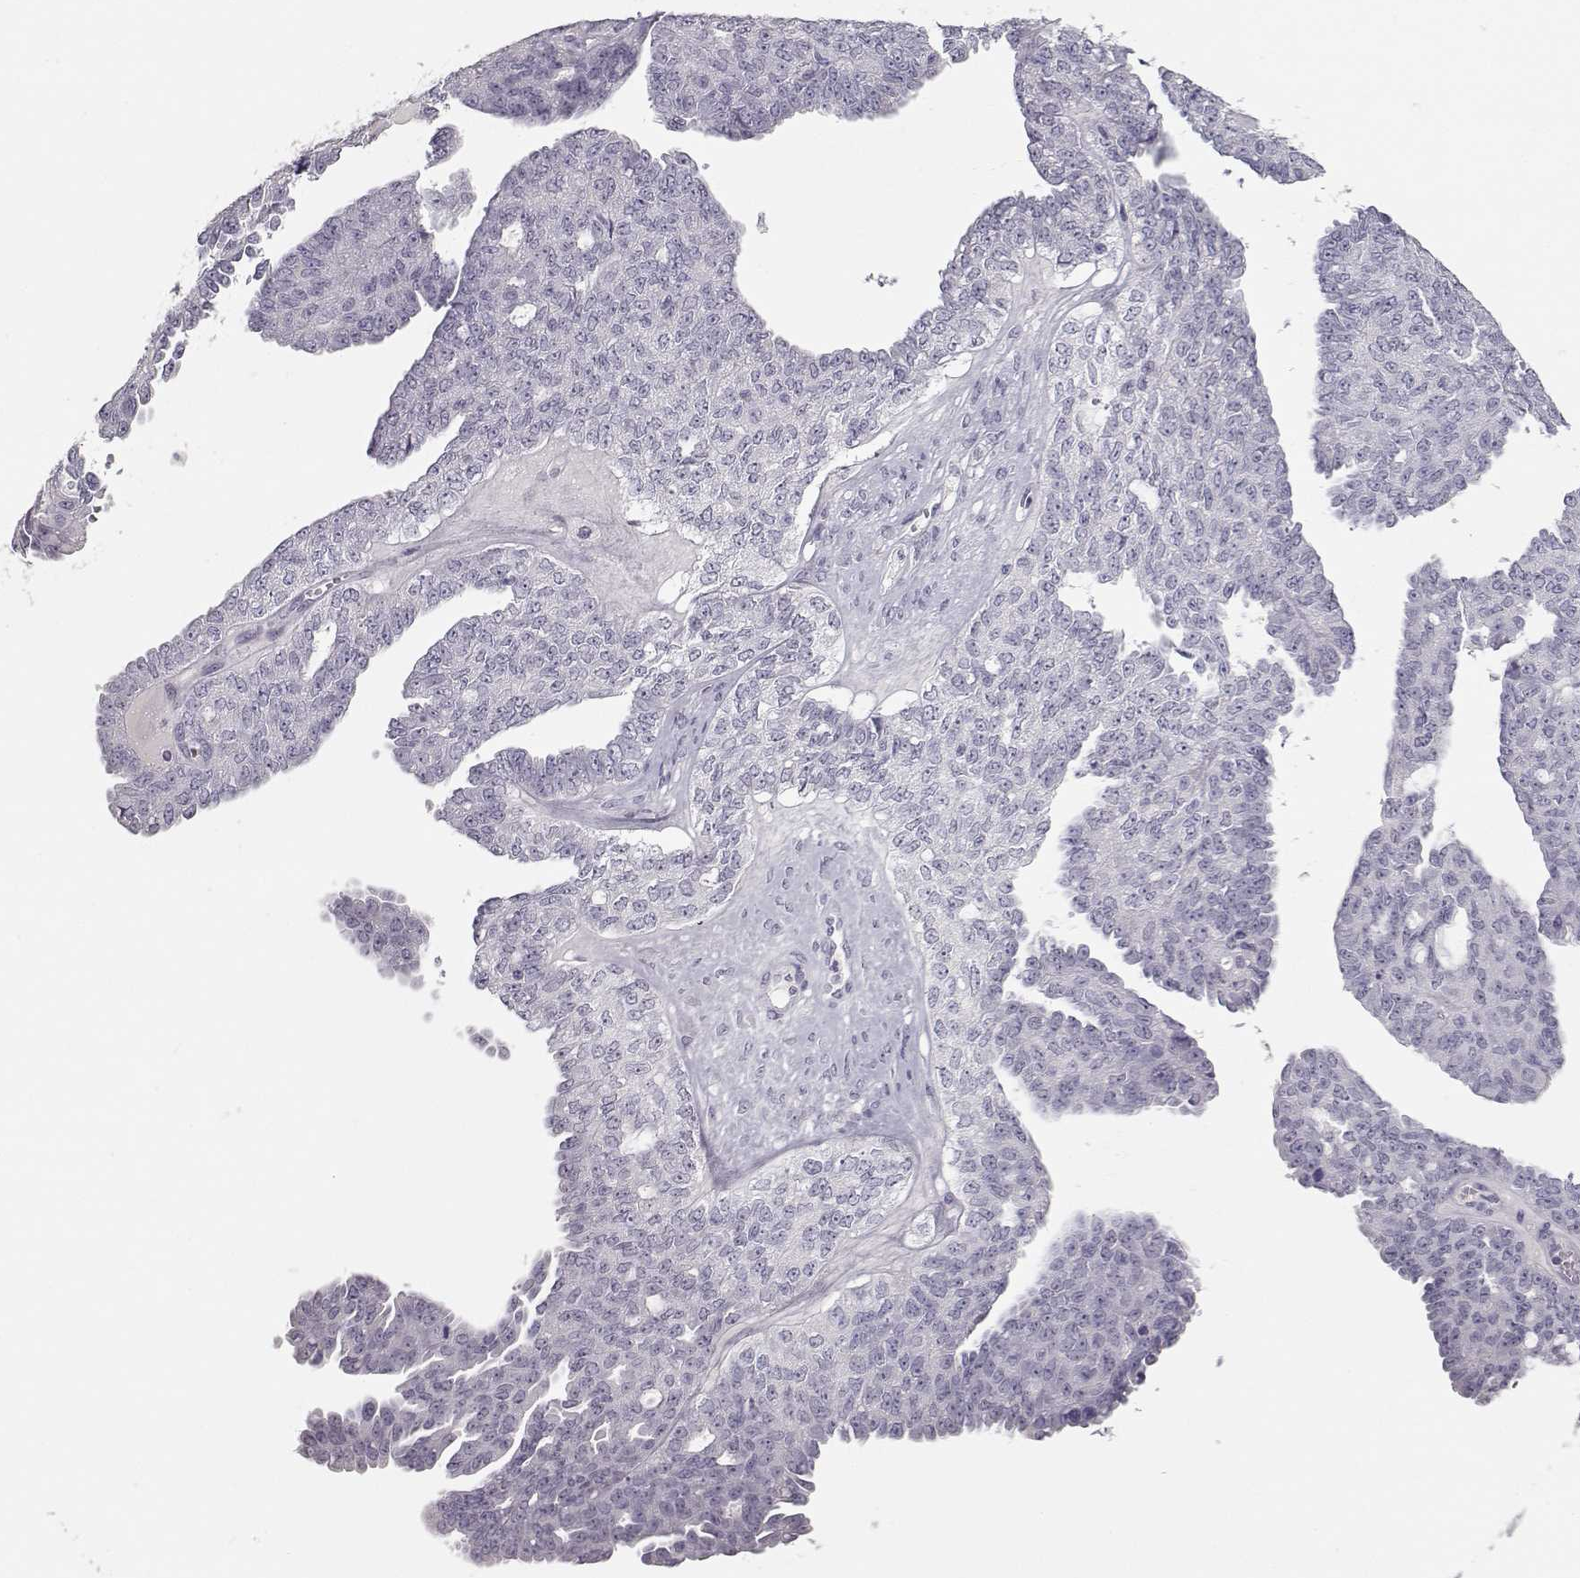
{"staining": {"intensity": "negative", "quantity": "none", "location": "none"}, "tissue": "ovarian cancer", "cell_type": "Tumor cells", "image_type": "cancer", "snomed": [{"axis": "morphology", "description": "Cystadenocarcinoma, serous, NOS"}, {"axis": "topography", "description": "Ovary"}], "caption": "IHC of serous cystadenocarcinoma (ovarian) demonstrates no positivity in tumor cells. The staining is performed using DAB (3,3'-diaminobenzidine) brown chromogen with nuclei counter-stained in using hematoxylin.", "gene": "TKTL1", "patient": {"sex": "female", "age": 71}}